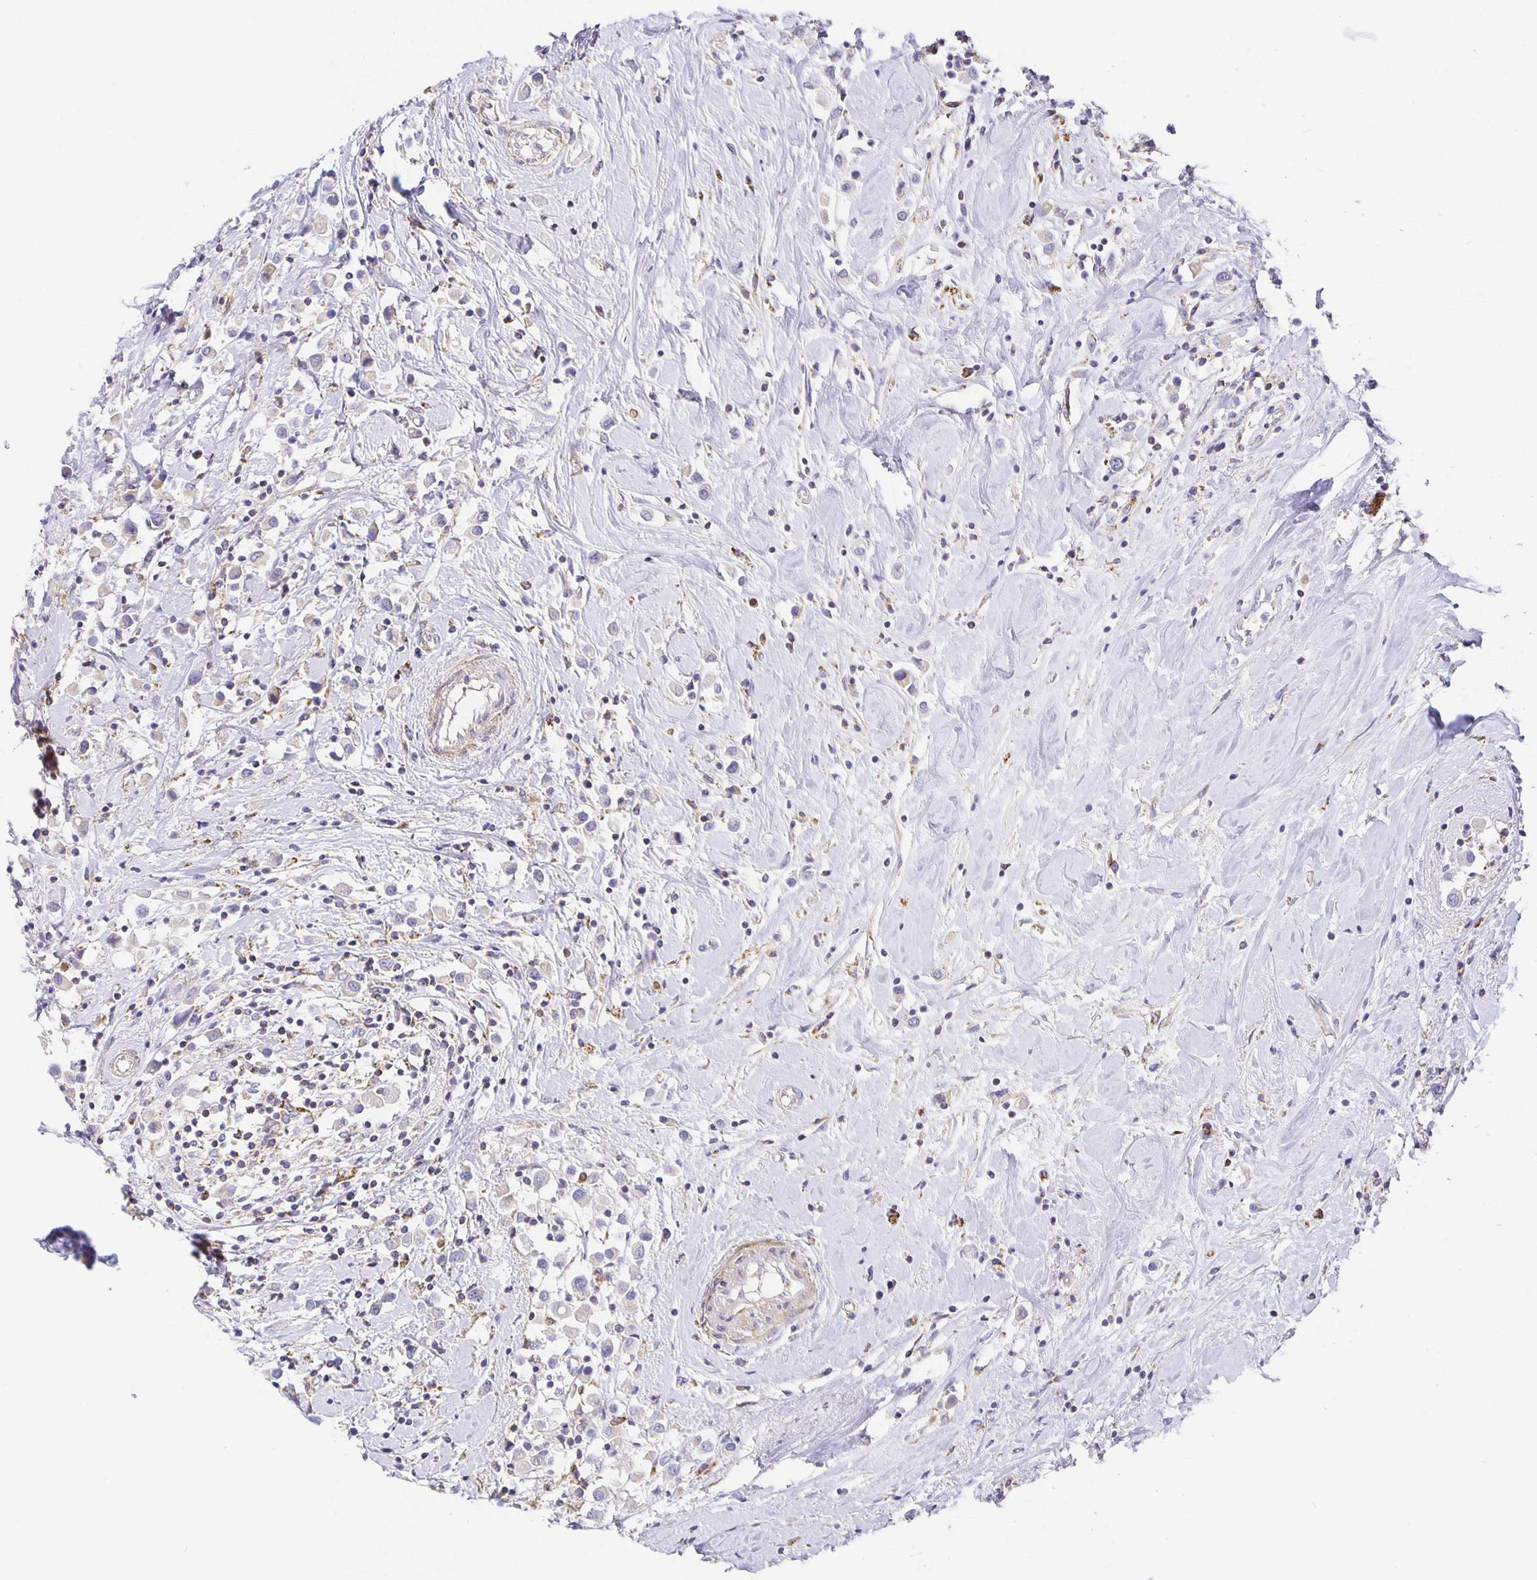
{"staining": {"intensity": "negative", "quantity": "none", "location": "none"}, "tissue": "breast cancer", "cell_type": "Tumor cells", "image_type": "cancer", "snomed": [{"axis": "morphology", "description": "Duct carcinoma"}, {"axis": "topography", "description": "Breast"}], "caption": "There is no significant expression in tumor cells of breast intraductal carcinoma.", "gene": "FLRT3", "patient": {"sex": "female", "age": 61}}